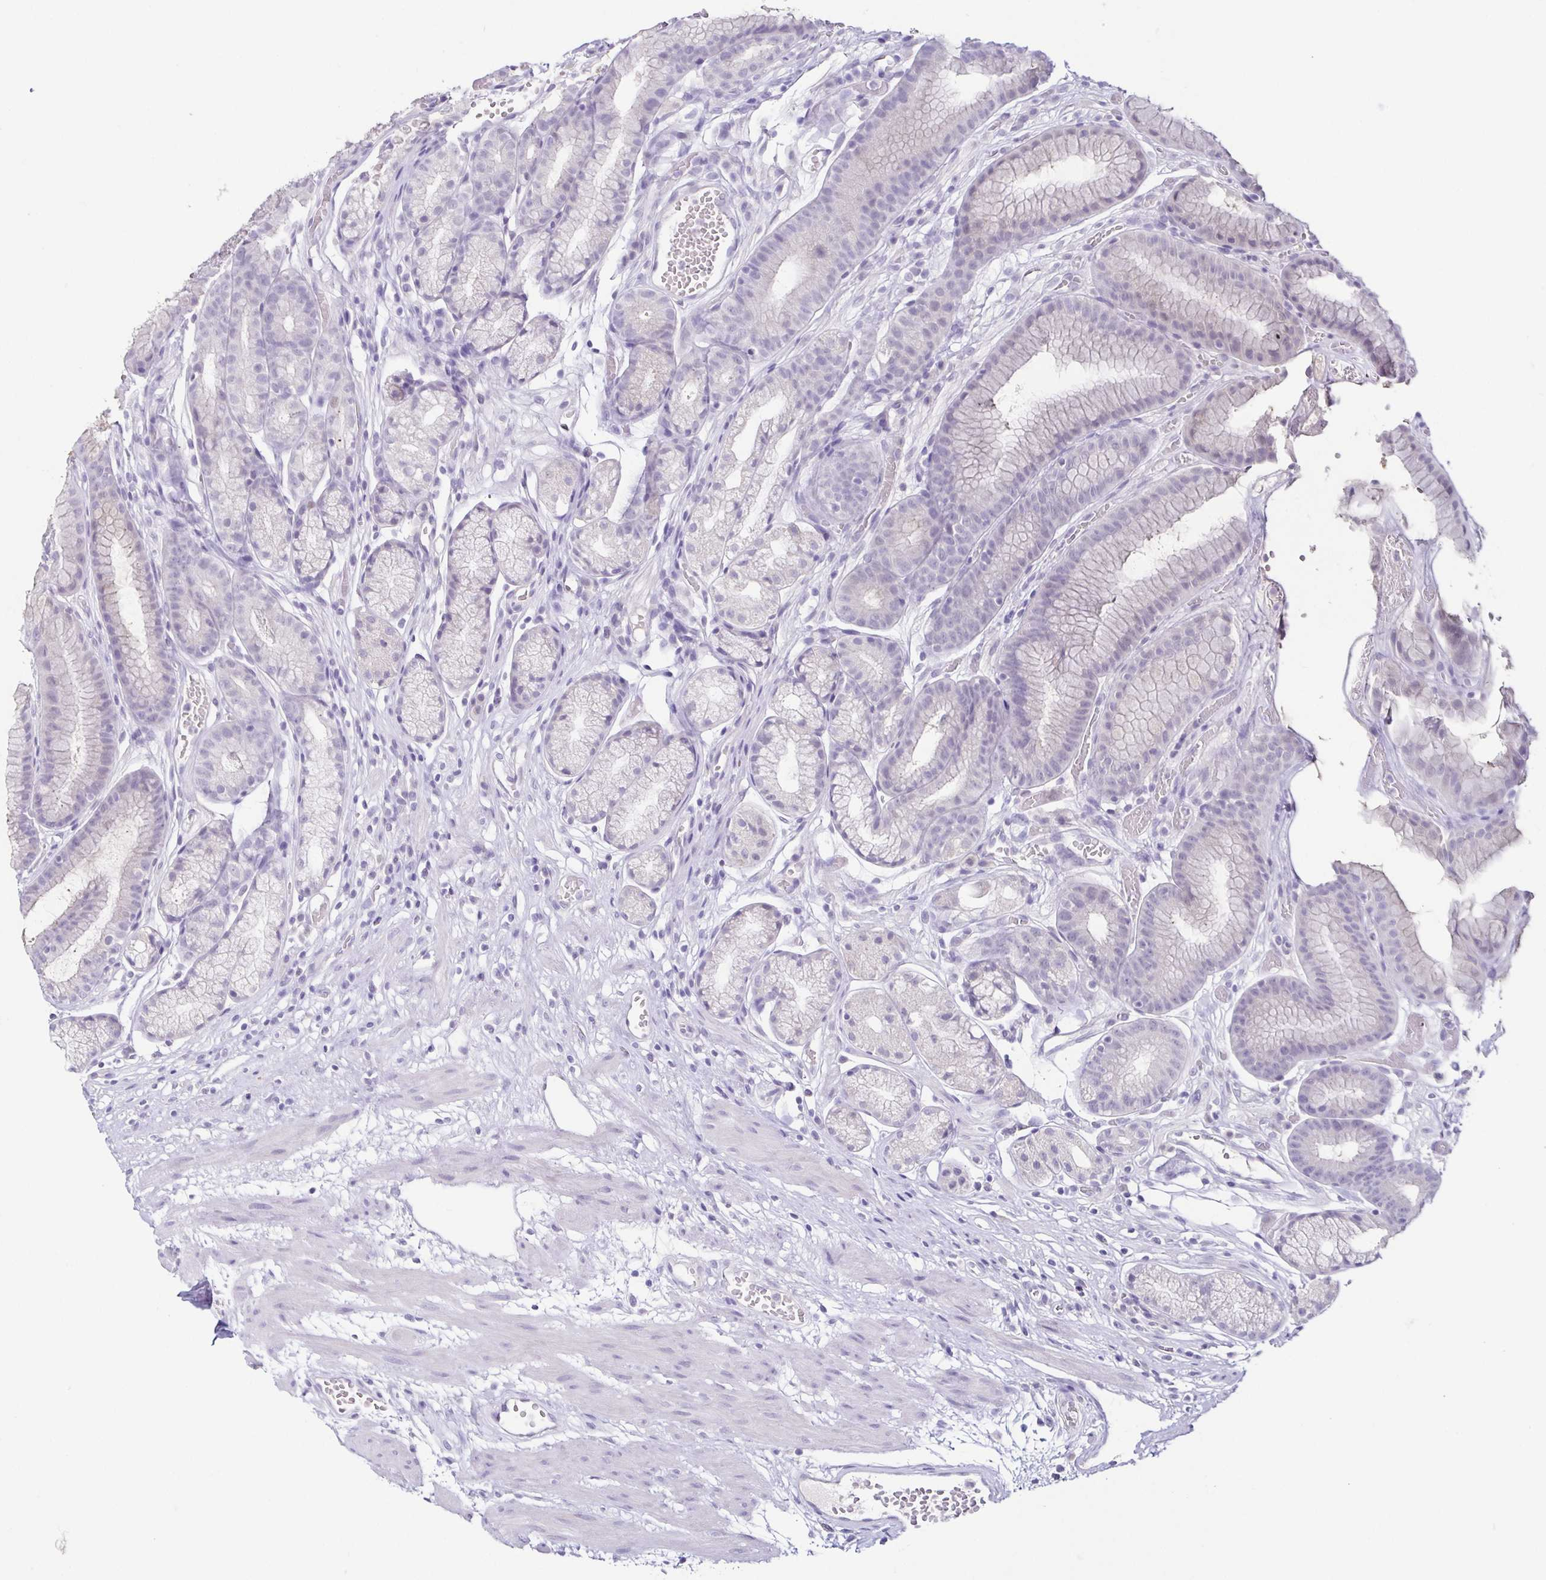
{"staining": {"intensity": "negative", "quantity": "none", "location": "none"}, "tissue": "stomach", "cell_type": "Glandular cells", "image_type": "normal", "snomed": [{"axis": "morphology", "description": "Normal tissue, NOS"}, {"axis": "topography", "description": "Smooth muscle"}, {"axis": "topography", "description": "Stomach"}], "caption": "Glandular cells show no significant positivity in benign stomach. (Brightfield microscopy of DAB immunohistochemistry at high magnification).", "gene": "TP73", "patient": {"sex": "male", "age": 70}}